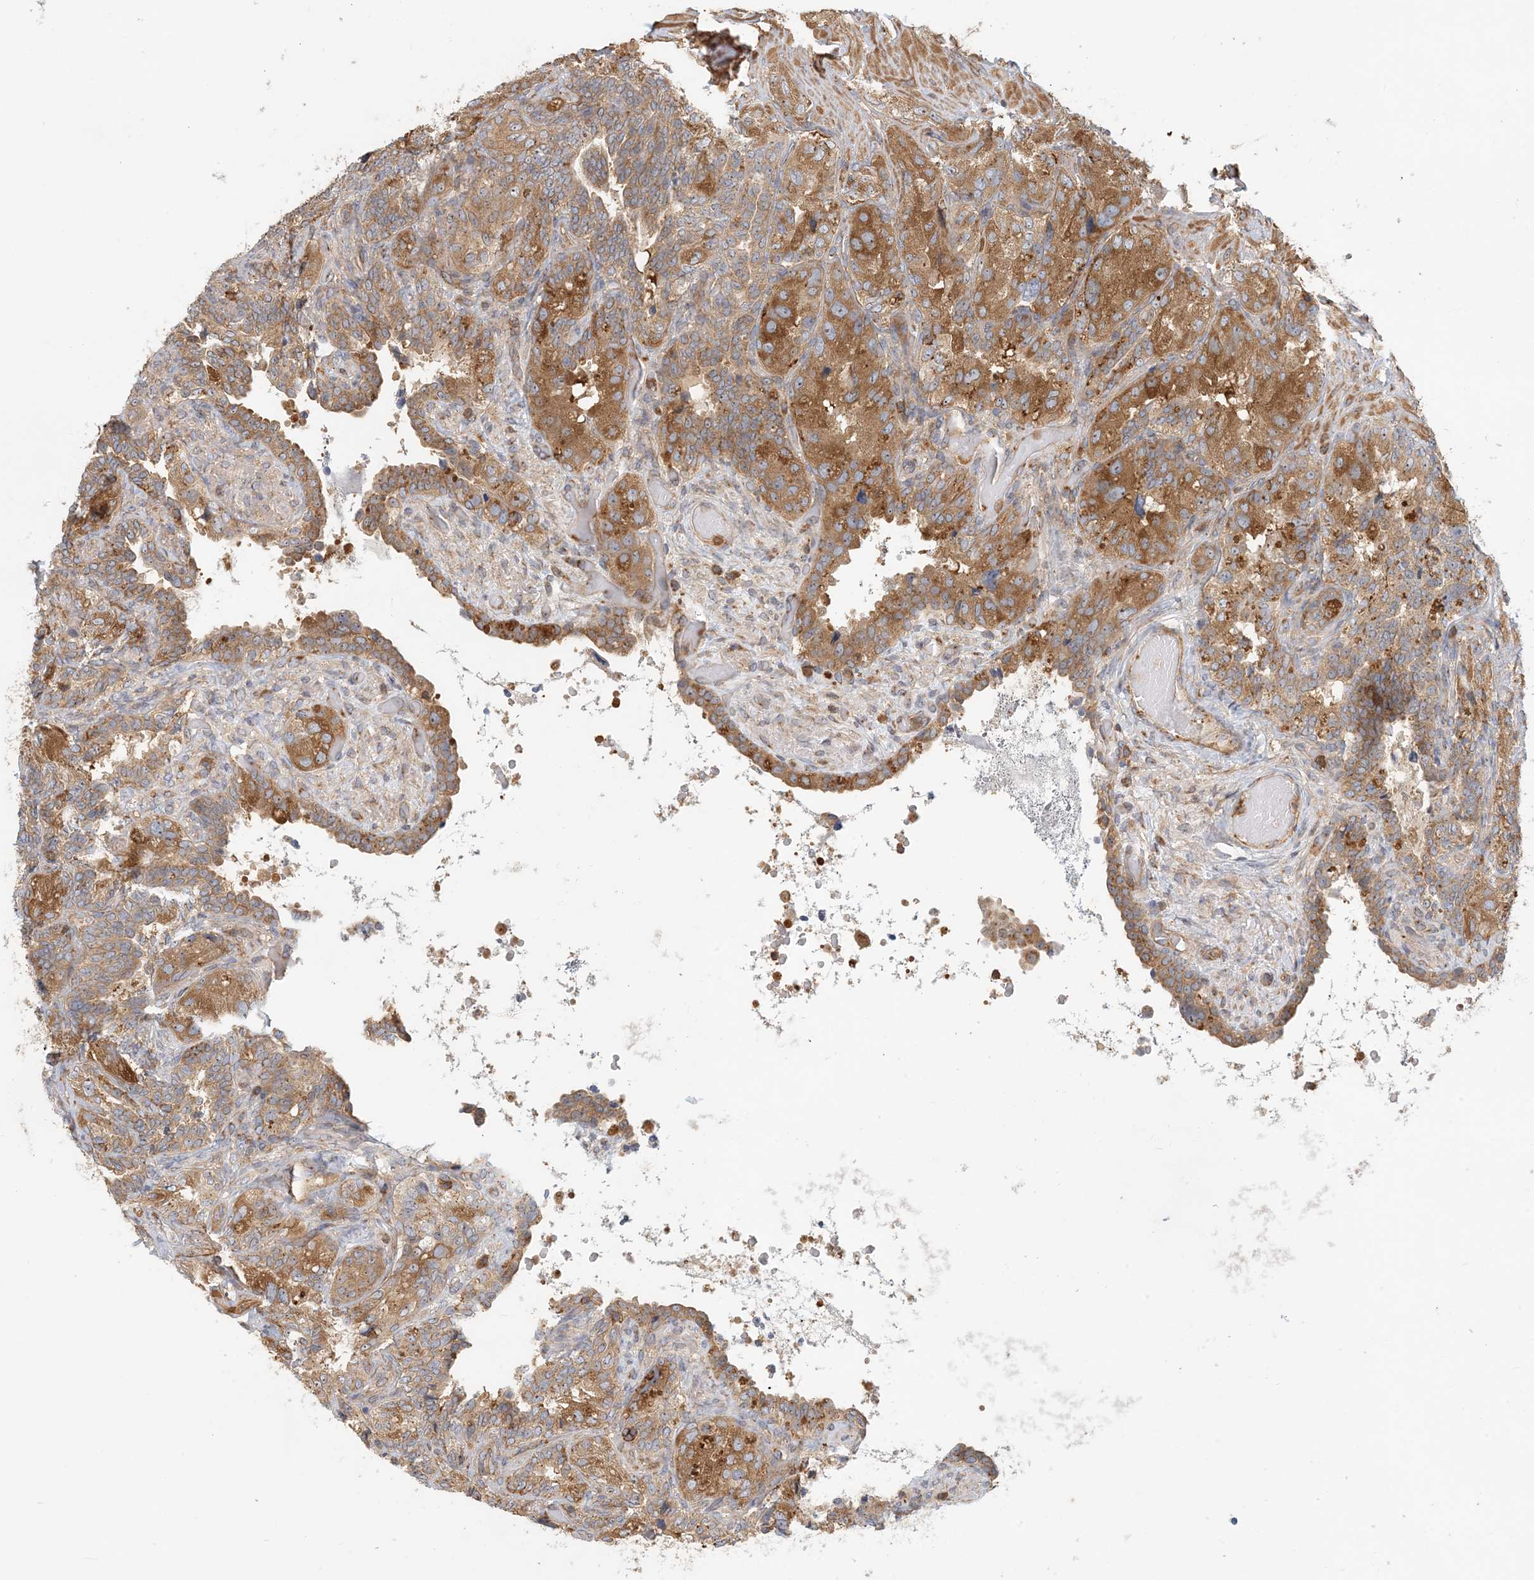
{"staining": {"intensity": "moderate", "quantity": ">75%", "location": "cytoplasmic/membranous"}, "tissue": "seminal vesicle", "cell_type": "Glandular cells", "image_type": "normal", "snomed": [{"axis": "morphology", "description": "Normal tissue, NOS"}, {"axis": "topography", "description": "Seminal veicle"}, {"axis": "topography", "description": "Peripheral nerve tissue"}], "caption": "Moderate cytoplasmic/membranous expression for a protein is identified in approximately >75% of glandular cells of unremarkable seminal vesicle using immunohistochemistry.", "gene": "COLEC11", "patient": {"sex": "male", "age": 67}}